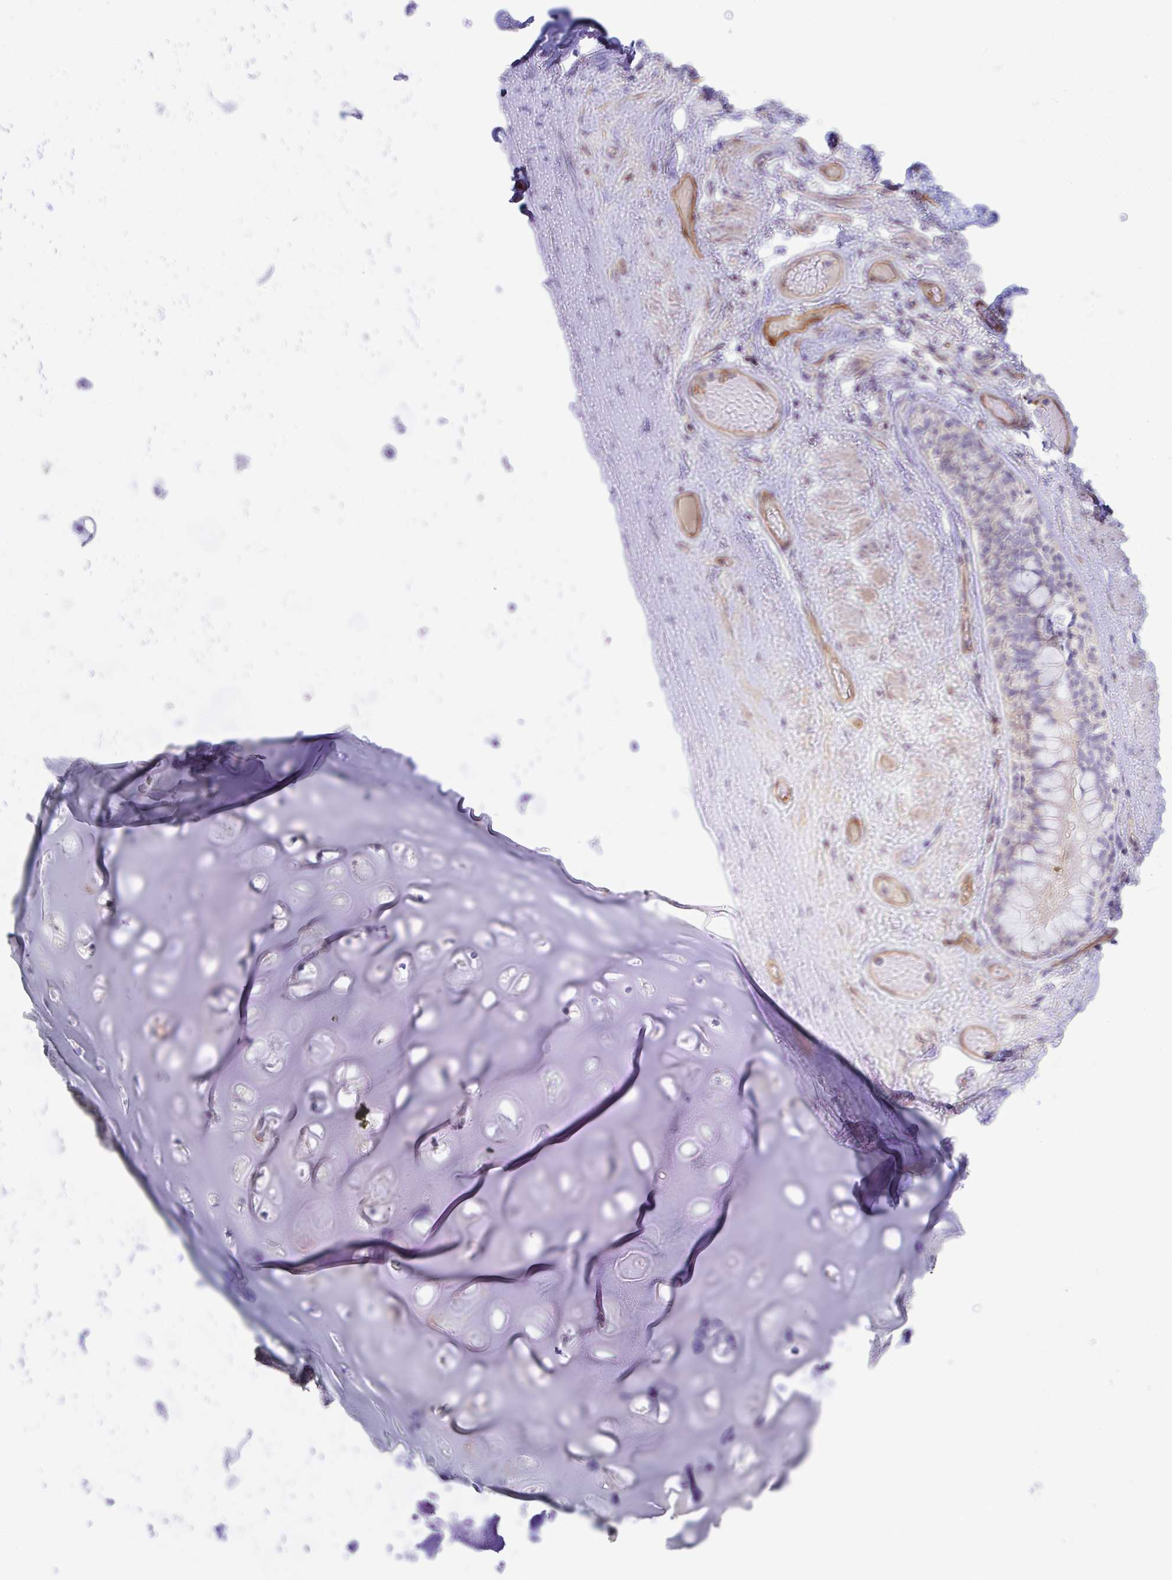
{"staining": {"intensity": "negative", "quantity": "none", "location": "none"}, "tissue": "soft tissue", "cell_type": "Chondrocytes", "image_type": "normal", "snomed": [{"axis": "morphology", "description": "Normal tissue, NOS"}, {"axis": "topography", "description": "Cartilage tissue"}, {"axis": "topography", "description": "Bronchus"}], "caption": "Immunohistochemistry (IHC) photomicrograph of benign soft tissue: human soft tissue stained with DAB (3,3'-diaminobenzidine) exhibits no significant protein staining in chondrocytes.", "gene": "ESPNL", "patient": {"sex": "male", "age": 64}}